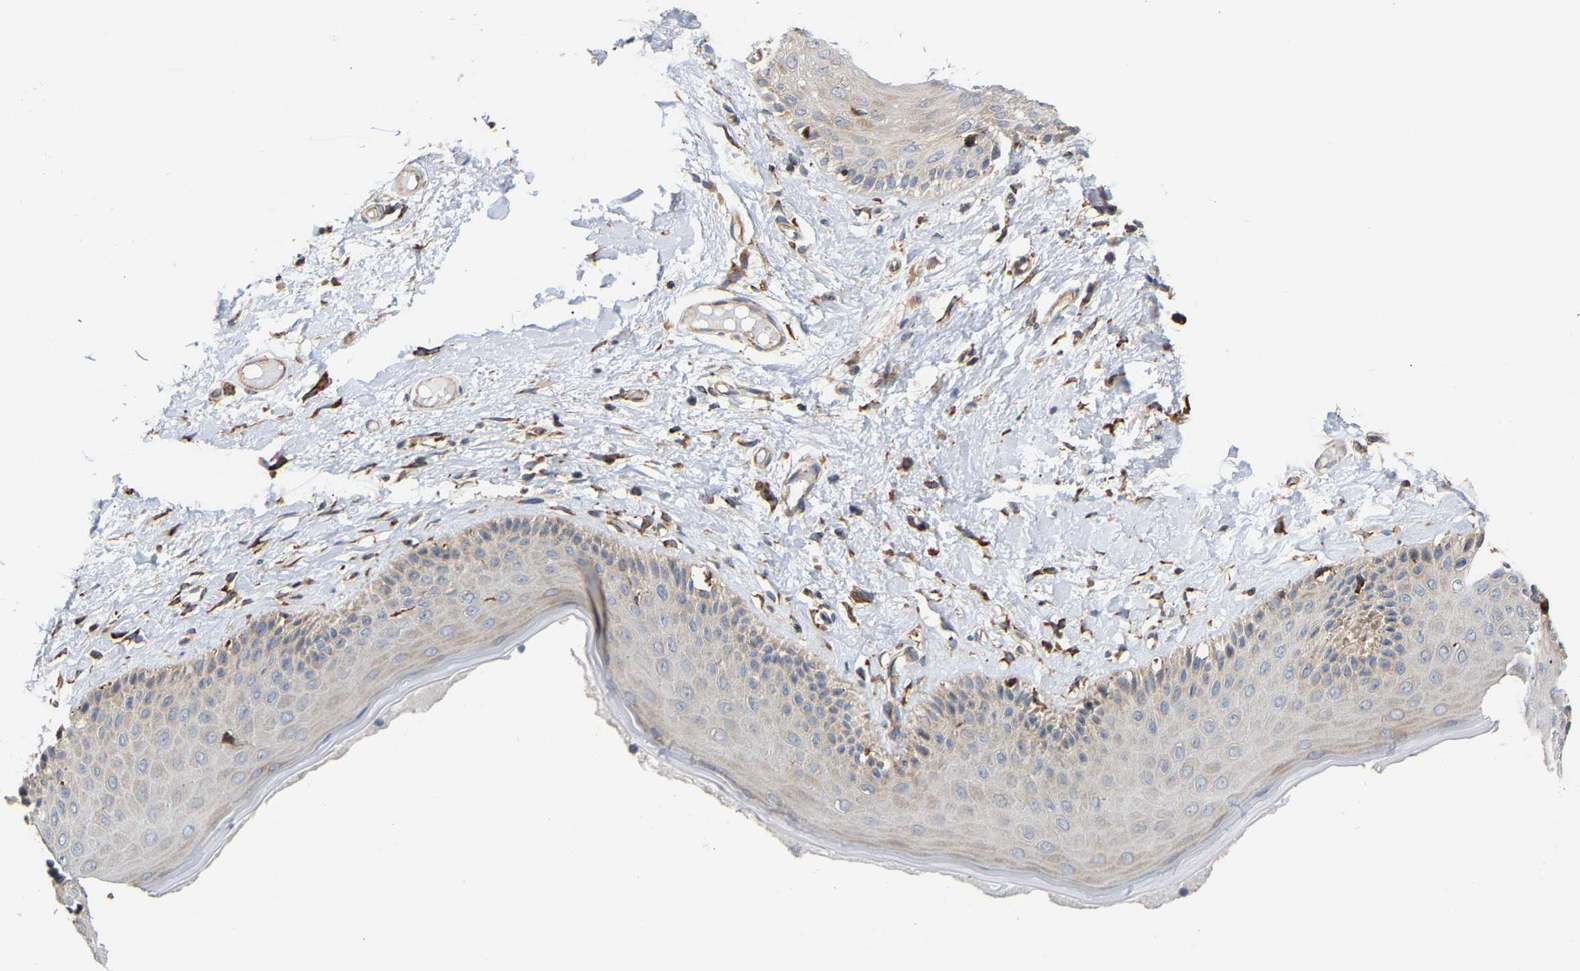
{"staining": {"intensity": "moderate", "quantity": "25%-75%", "location": "cytoplasmic/membranous"}, "tissue": "skin", "cell_type": "Epidermal cells", "image_type": "normal", "snomed": [{"axis": "morphology", "description": "Normal tissue, NOS"}, {"axis": "topography", "description": "Vulva"}], "caption": "Protein staining shows moderate cytoplasmic/membranous expression in about 25%-75% of epidermal cells in benign skin. The staining was performed using DAB, with brown indicating positive protein expression. Nuclei are stained blue with hematoxylin.", "gene": "ARAP1", "patient": {"sex": "female", "age": 73}}